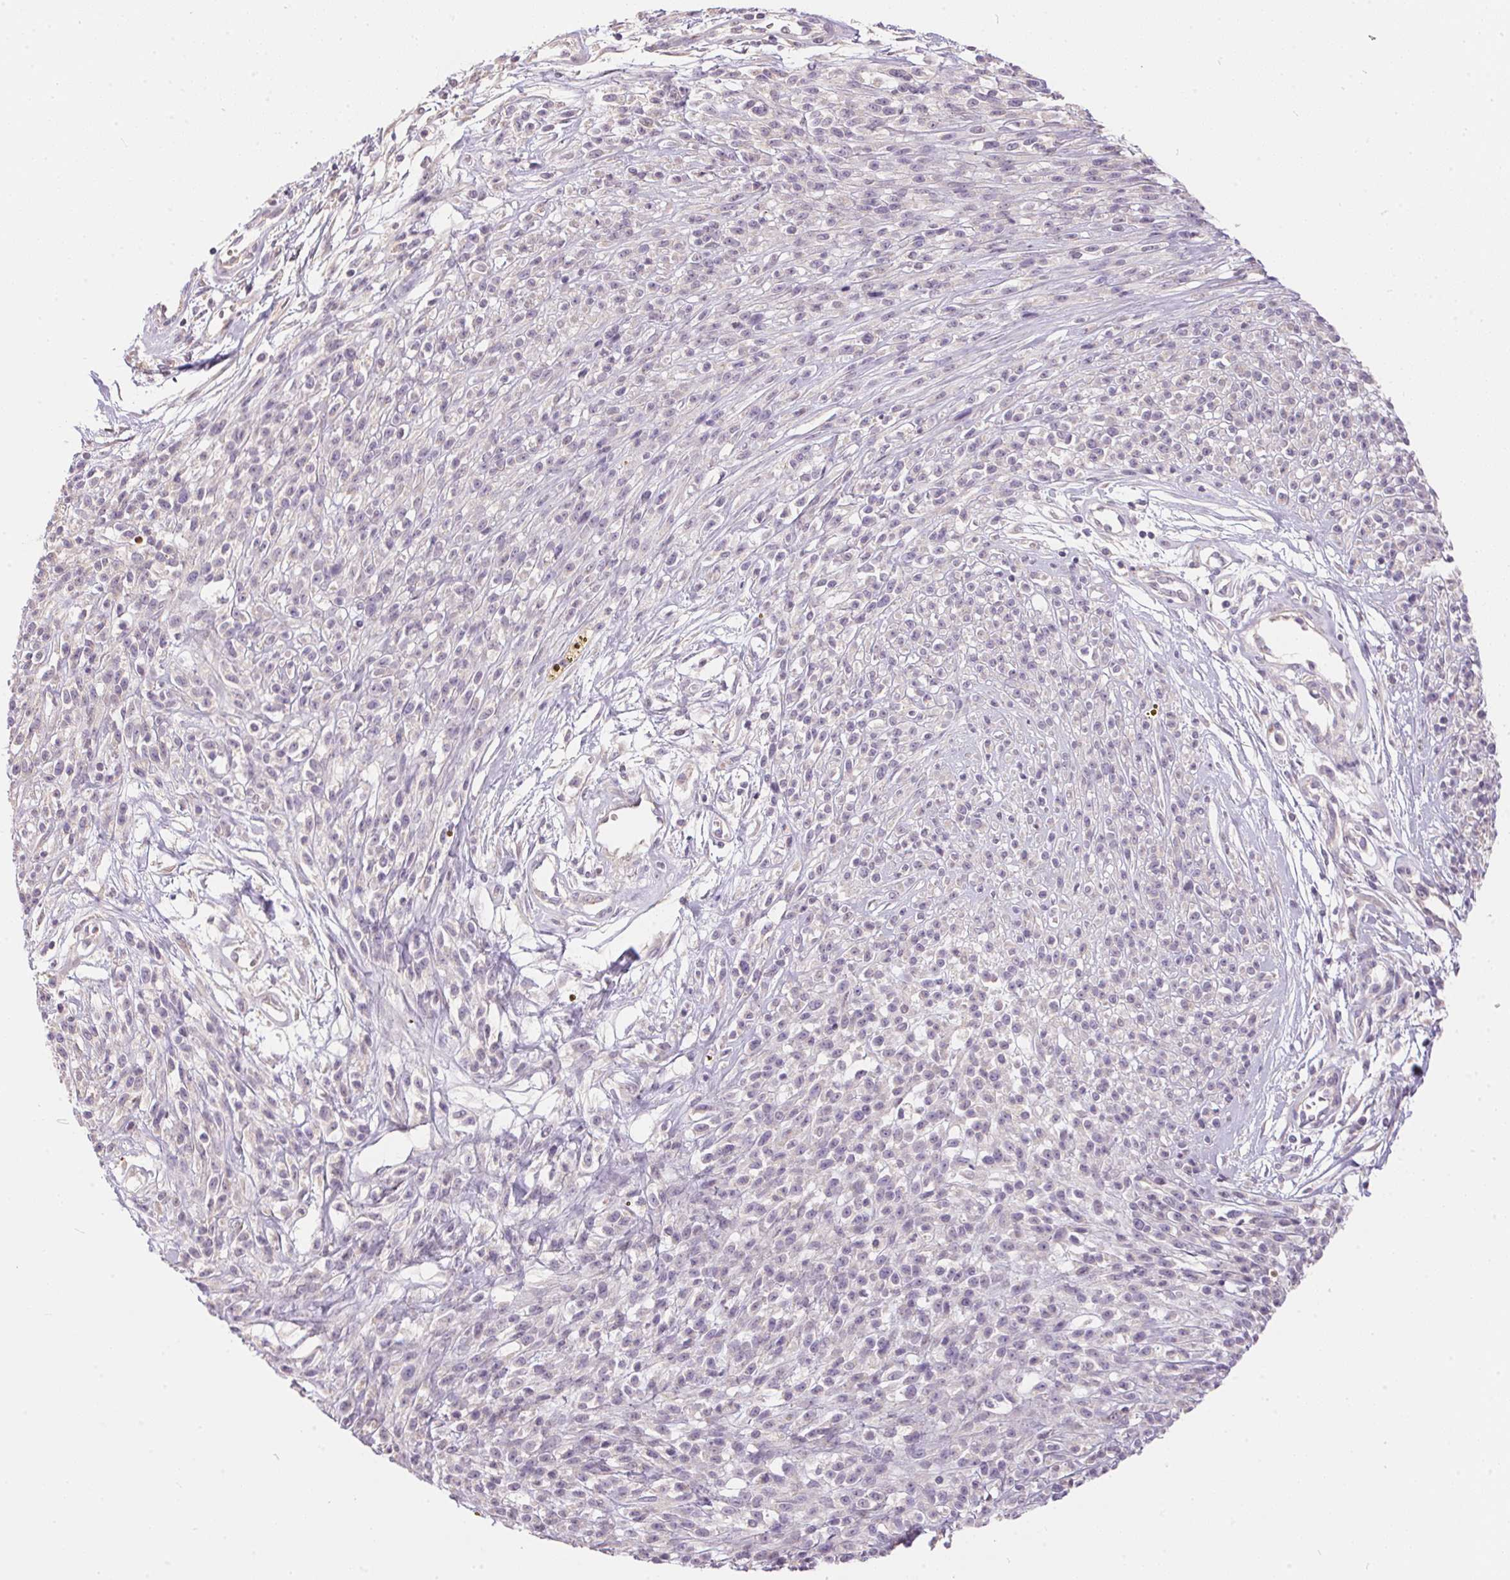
{"staining": {"intensity": "negative", "quantity": "none", "location": "none"}, "tissue": "melanoma", "cell_type": "Tumor cells", "image_type": "cancer", "snomed": [{"axis": "morphology", "description": "Malignant melanoma, NOS"}, {"axis": "topography", "description": "Skin"}, {"axis": "topography", "description": "Skin of trunk"}], "caption": "Immunohistochemistry (IHC) histopathology image of neoplastic tissue: human malignant melanoma stained with DAB (3,3'-diaminobenzidine) shows no significant protein expression in tumor cells.", "gene": "UNC13B", "patient": {"sex": "male", "age": 74}}